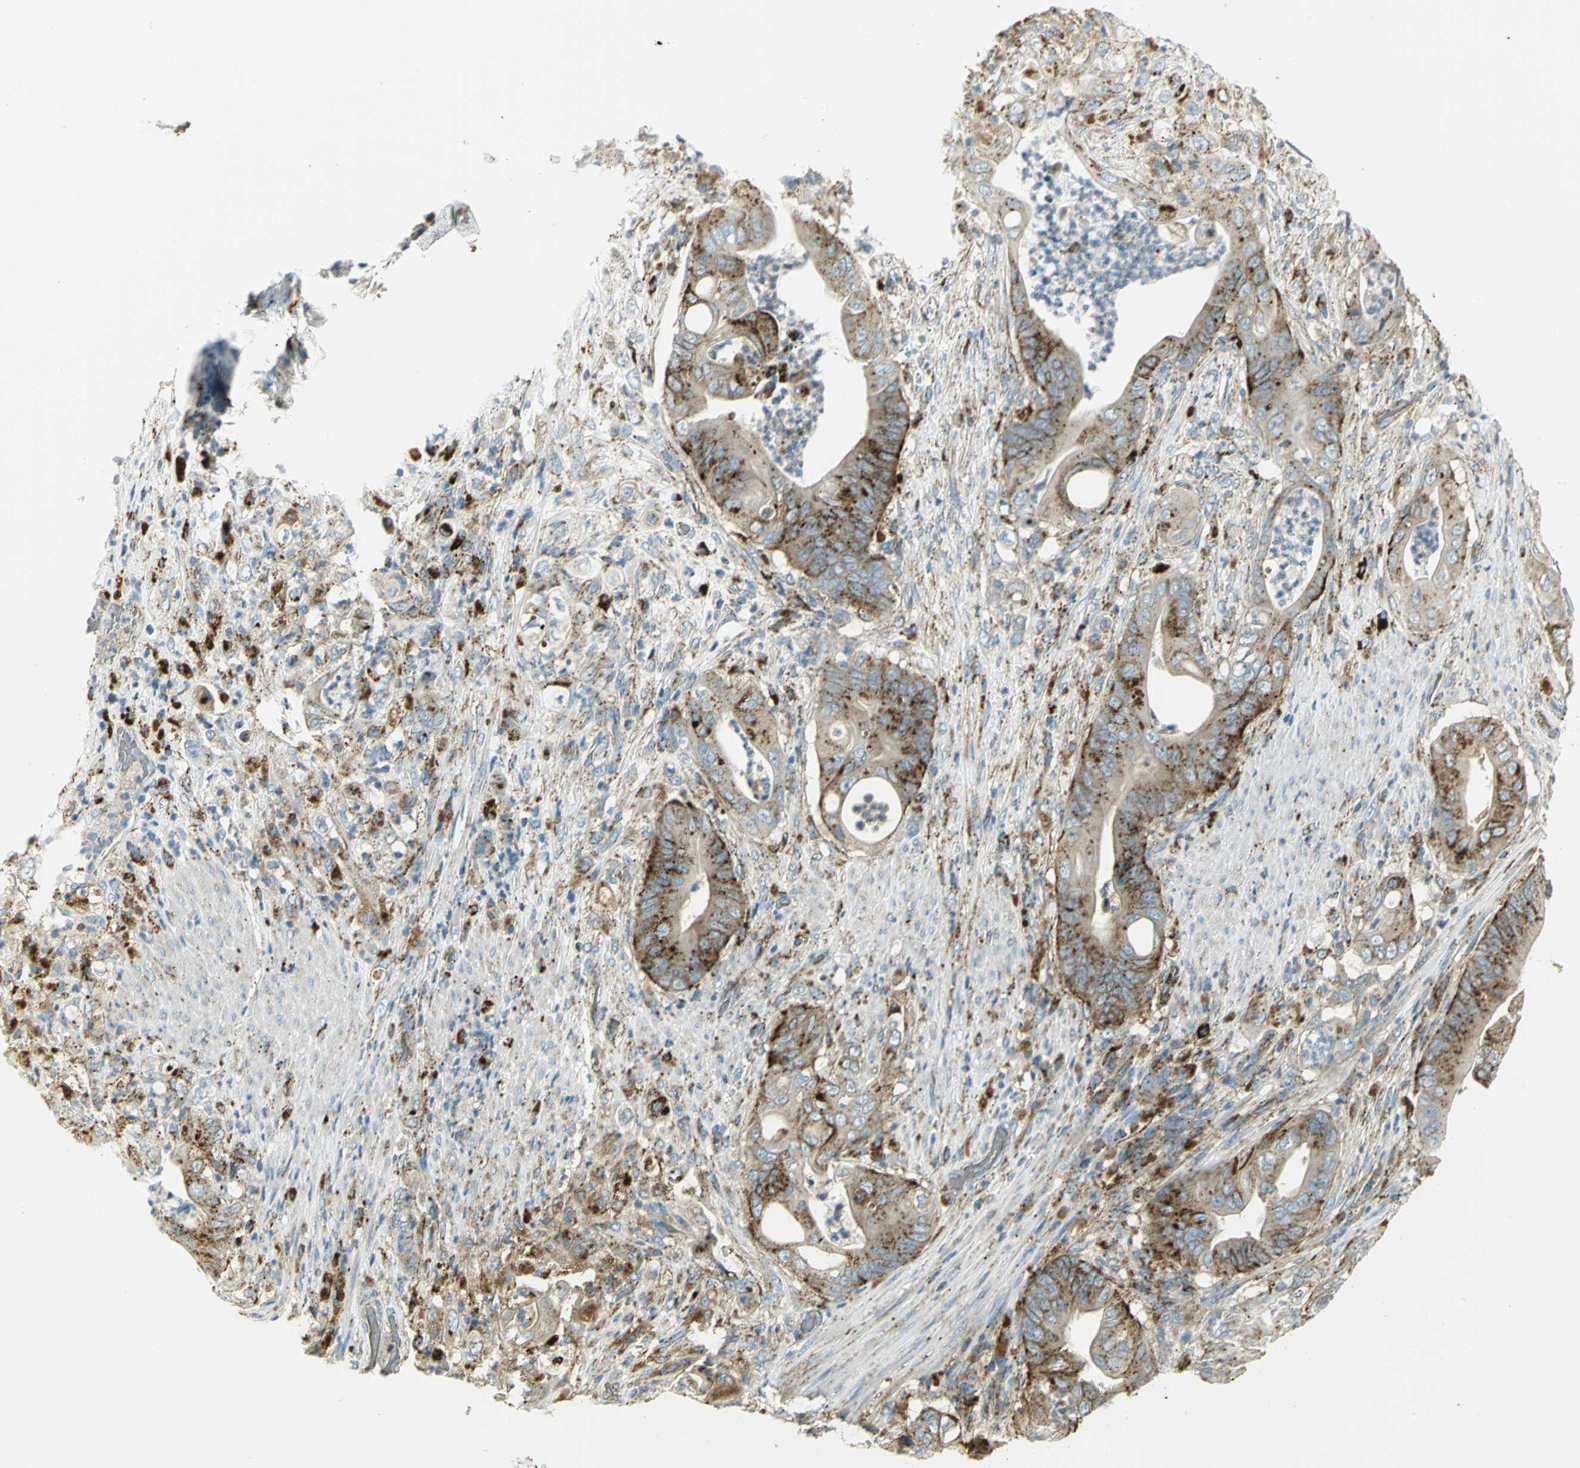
{"staining": {"intensity": "moderate", "quantity": "25%-75%", "location": "cytoplasmic/membranous"}, "tissue": "stomach cancer", "cell_type": "Tumor cells", "image_type": "cancer", "snomed": [{"axis": "morphology", "description": "Adenocarcinoma, NOS"}, {"axis": "topography", "description": "Stomach"}], "caption": "Protein staining exhibits moderate cytoplasmic/membranous expression in about 25%-75% of tumor cells in stomach cancer. The protein of interest is shown in brown color, while the nuclei are stained blue.", "gene": "ARSA", "patient": {"sex": "female", "age": 73}}